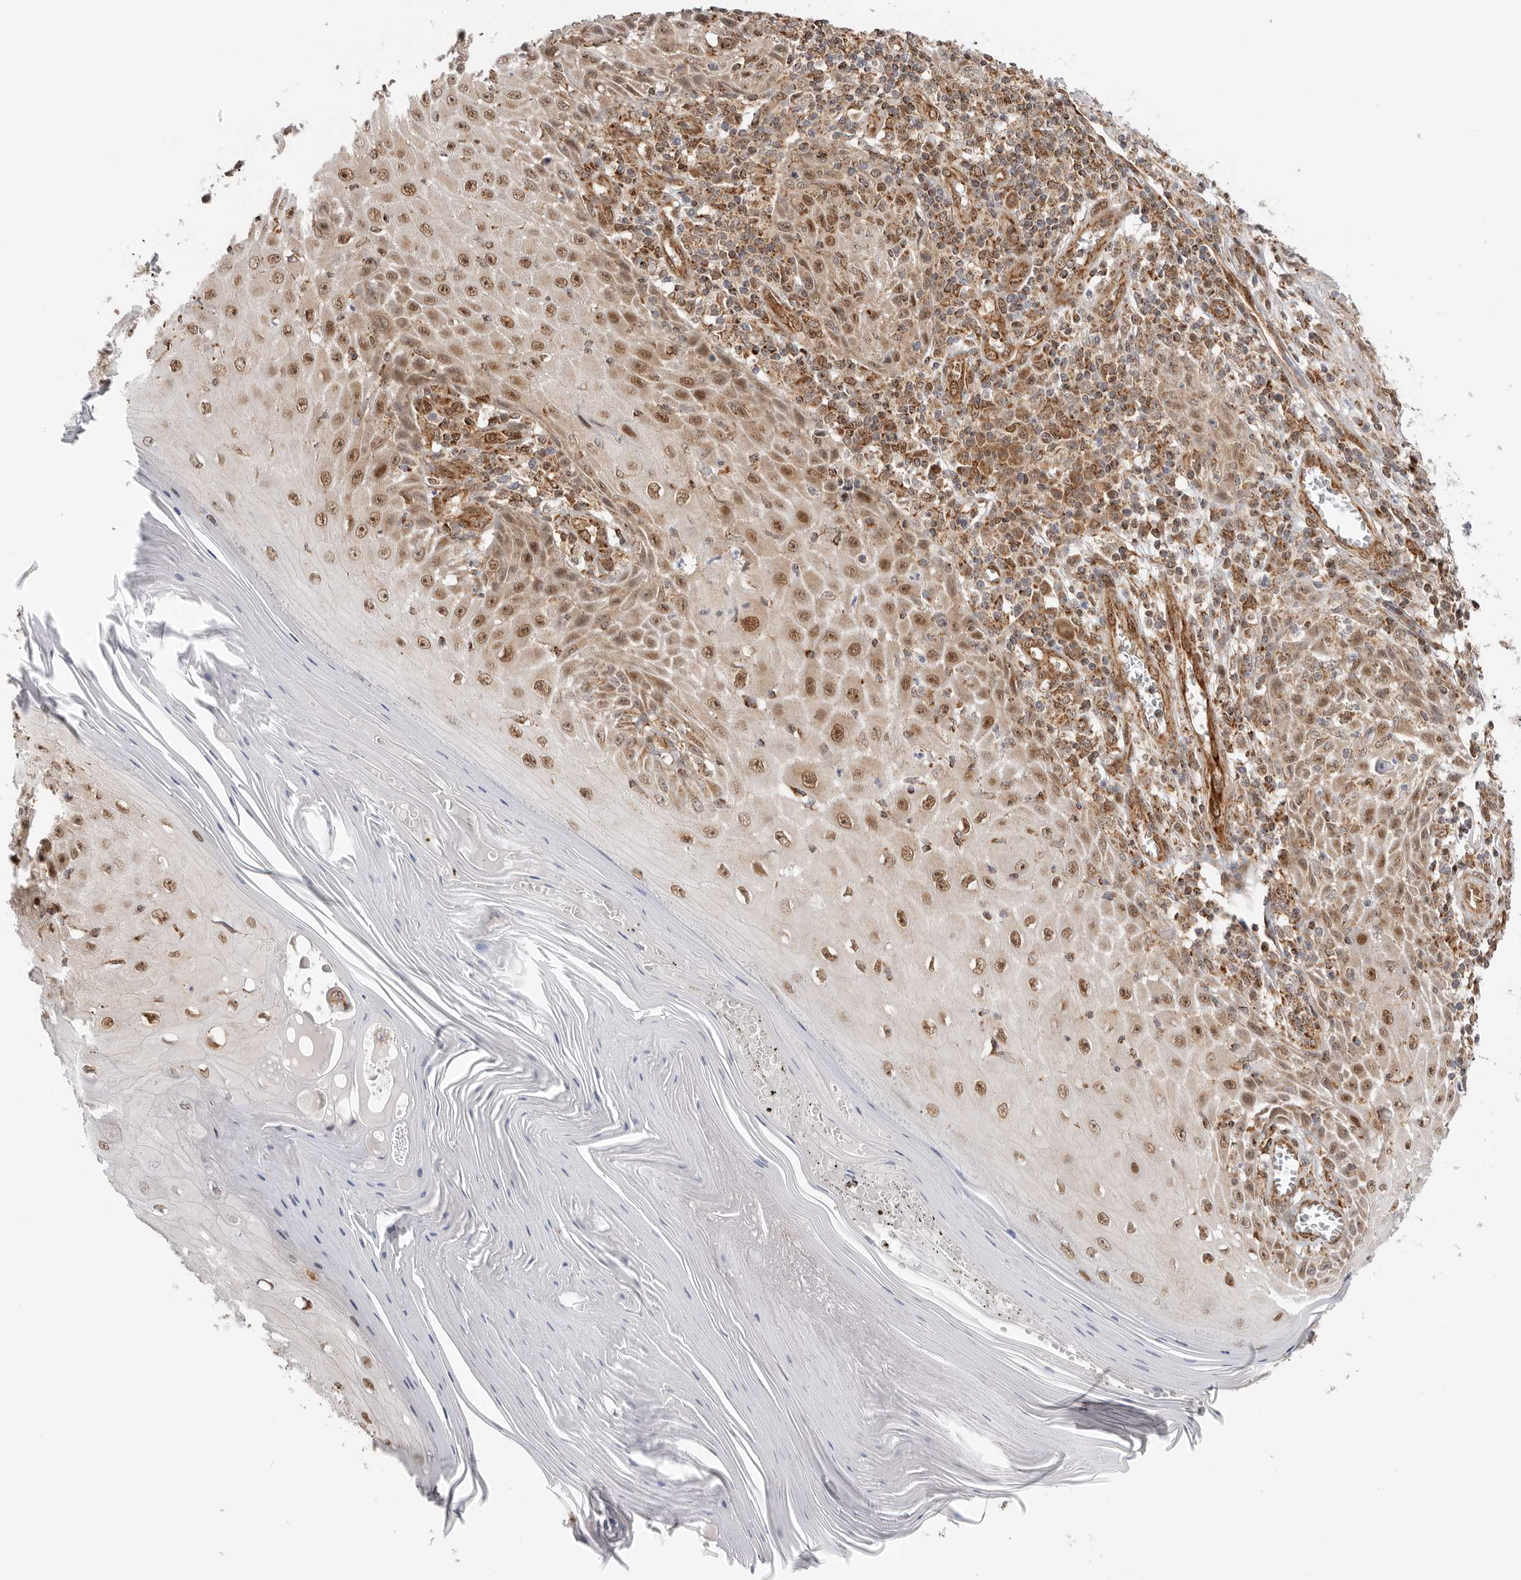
{"staining": {"intensity": "moderate", "quantity": ">75%", "location": "nuclear"}, "tissue": "skin cancer", "cell_type": "Tumor cells", "image_type": "cancer", "snomed": [{"axis": "morphology", "description": "Squamous cell carcinoma, NOS"}, {"axis": "topography", "description": "Skin"}], "caption": "Skin squamous cell carcinoma was stained to show a protein in brown. There is medium levels of moderate nuclear positivity in about >75% of tumor cells.", "gene": "DCAF8", "patient": {"sex": "female", "age": 73}}